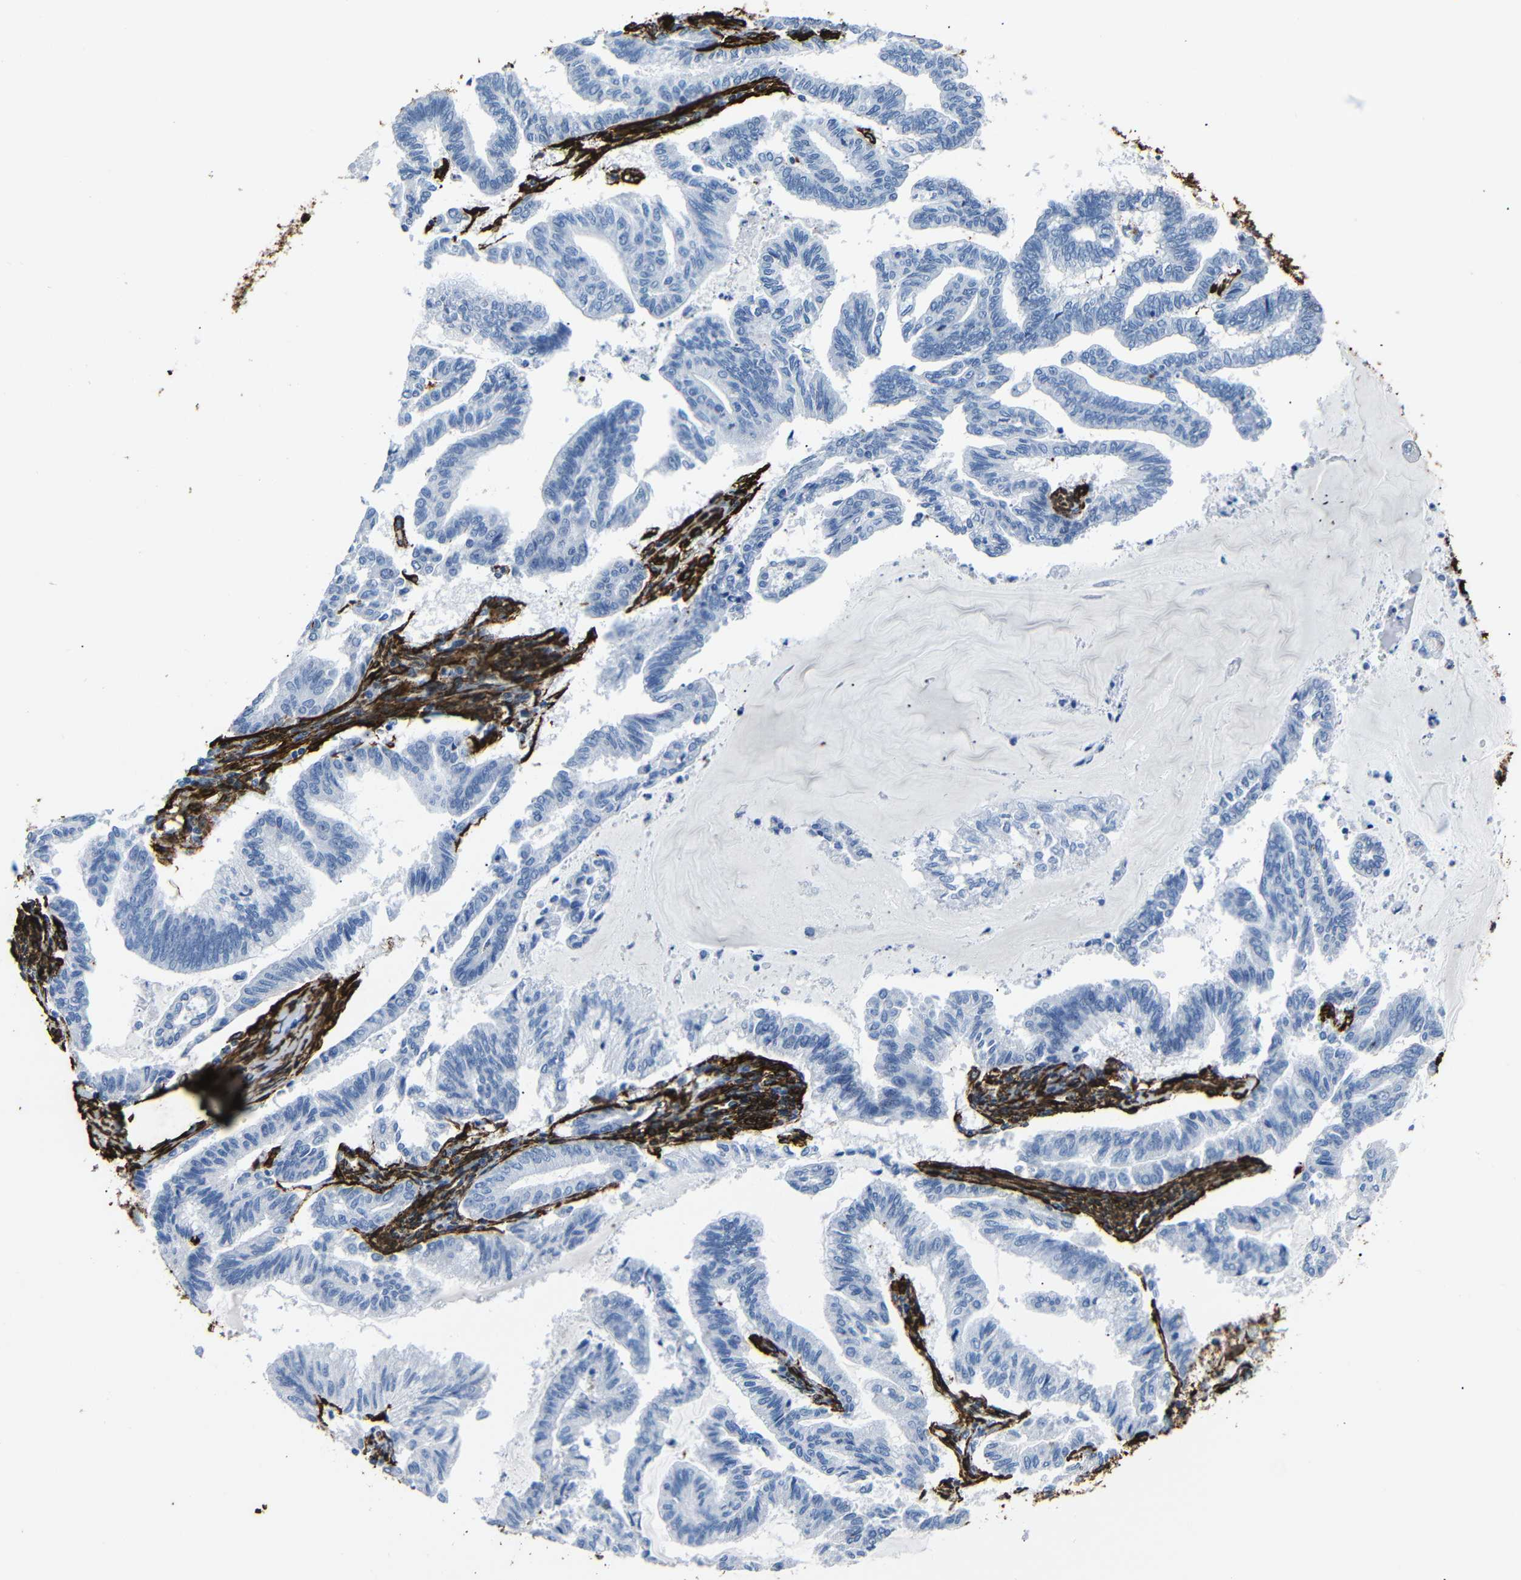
{"staining": {"intensity": "negative", "quantity": "none", "location": "none"}, "tissue": "endometrial cancer", "cell_type": "Tumor cells", "image_type": "cancer", "snomed": [{"axis": "morphology", "description": "Adenocarcinoma, NOS"}, {"axis": "topography", "description": "Endometrium"}], "caption": "High magnification brightfield microscopy of endometrial adenocarcinoma stained with DAB (brown) and counterstained with hematoxylin (blue): tumor cells show no significant positivity. (Immunohistochemistry, brightfield microscopy, high magnification).", "gene": "ACTA2", "patient": {"sex": "female", "age": 79}}